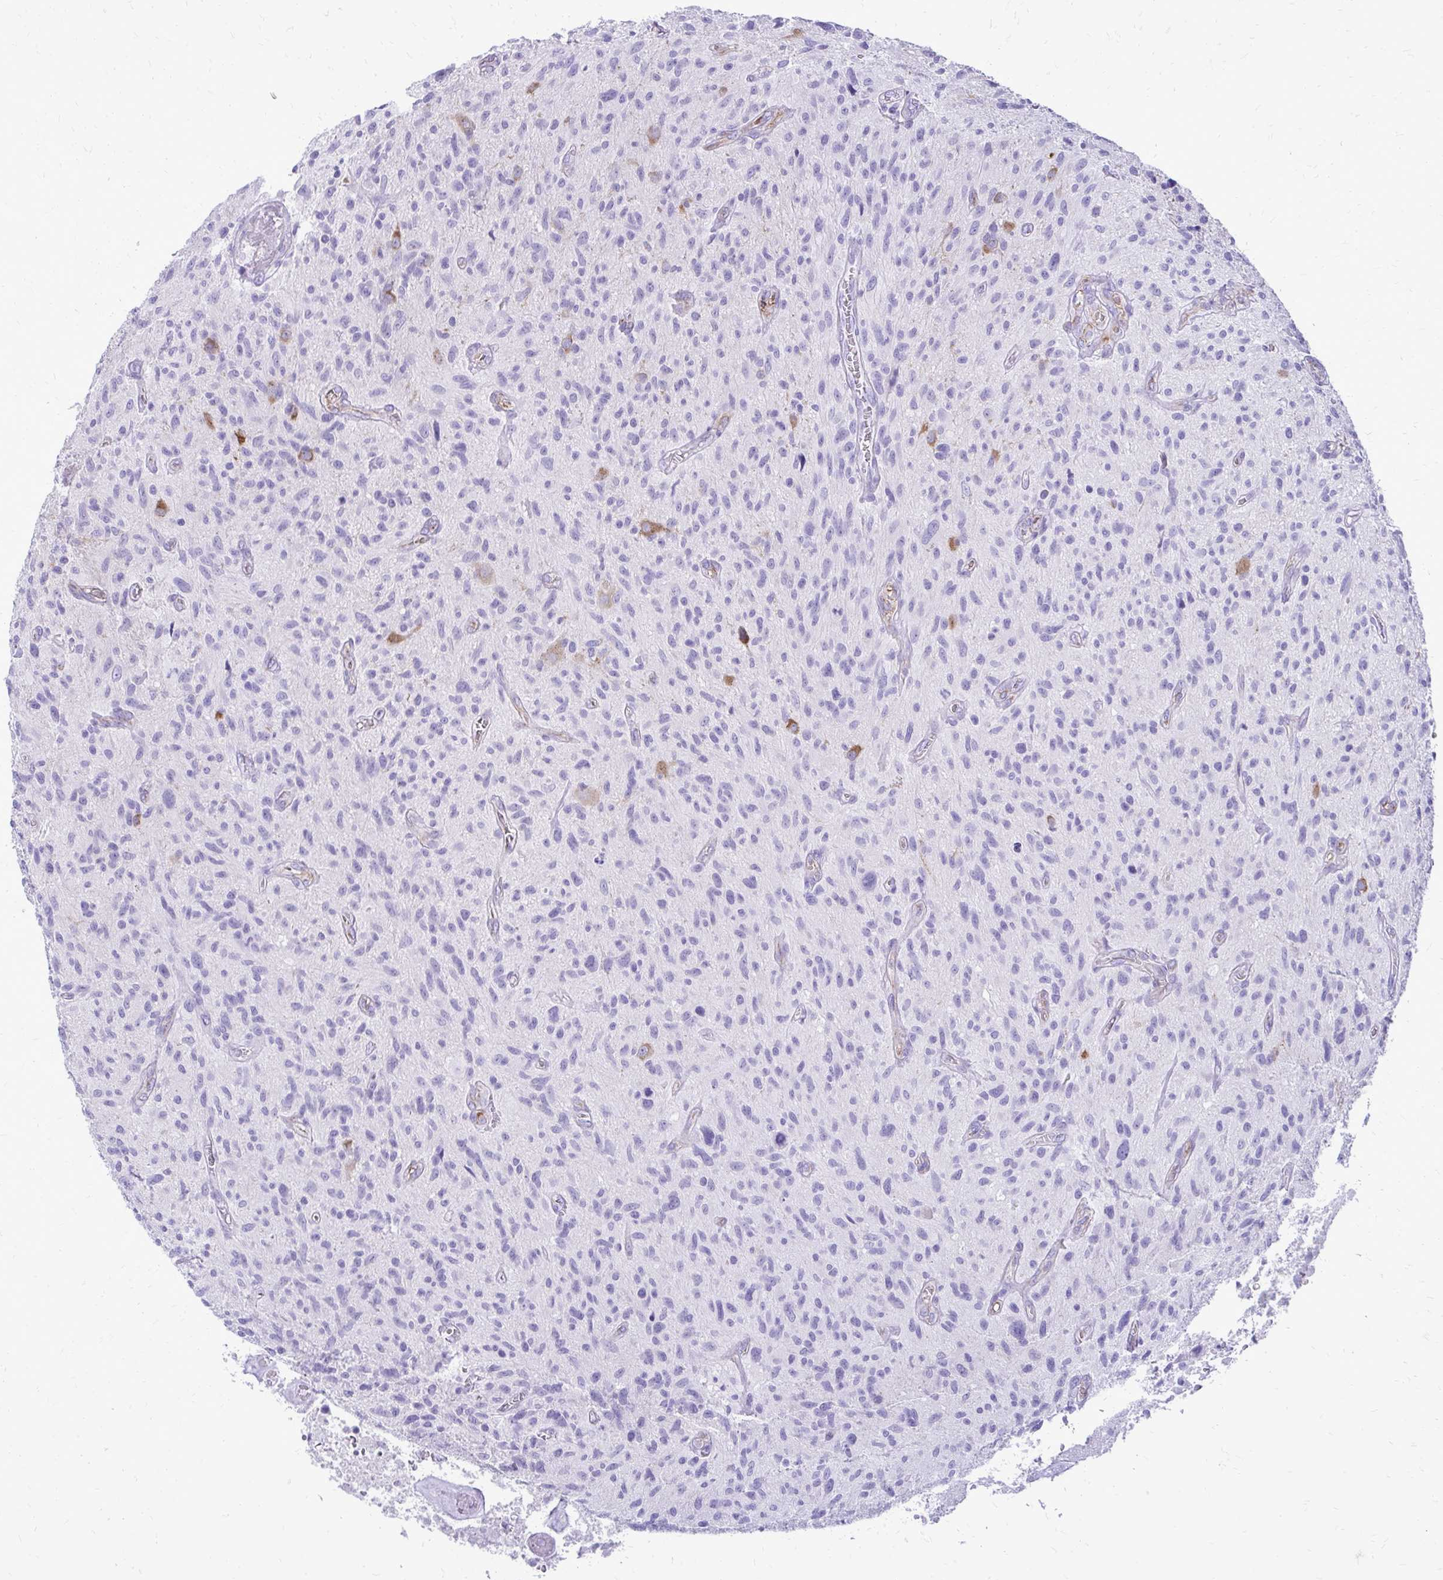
{"staining": {"intensity": "negative", "quantity": "none", "location": "none"}, "tissue": "glioma", "cell_type": "Tumor cells", "image_type": "cancer", "snomed": [{"axis": "morphology", "description": "Glioma, malignant, High grade"}, {"axis": "topography", "description": "Brain"}], "caption": "Immunohistochemistry (IHC) photomicrograph of human glioma stained for a protein (brown), which displays no expression in tumor cells.", "gene": "PELI3", "patient": {"sex": "male", "age": 75}}